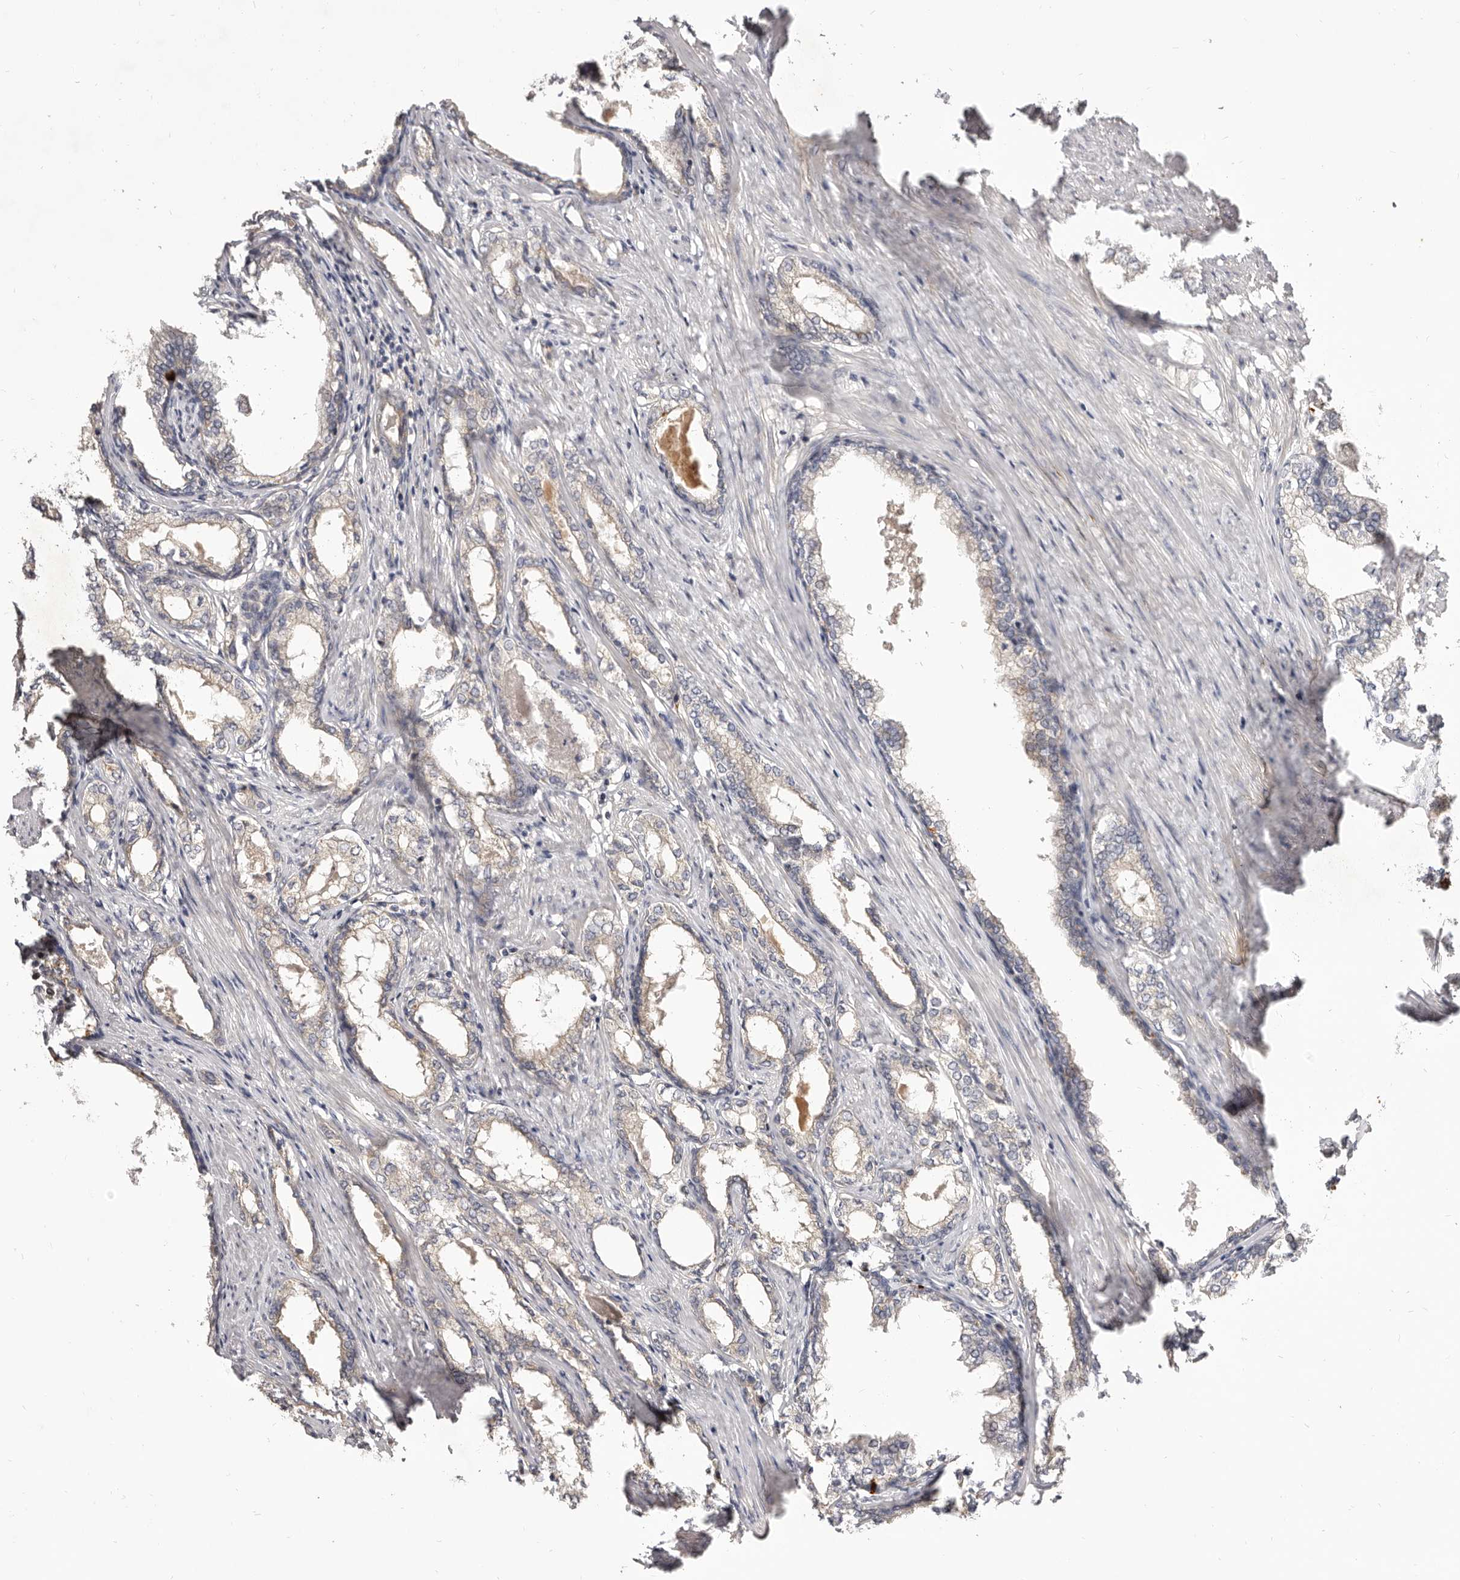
{"staining": {"intensity": "negative", "quantity": "none", "location": "none"}, "tissue": "prostate cancer", "cell_type": "Tumor cells", "image_type": "cancer", "snomed": [{"axis": "morphology", "description": "Adenocarcinoma, High grade"}, {"axis": "topography", "description": "Prostate"}], "caption": "Tumor cells are negative for brown protein staining in prostate high-grade adenocarcinoma.", "gene": "ADAMTS9", "patient": {"sex": "male", "age": 58}}